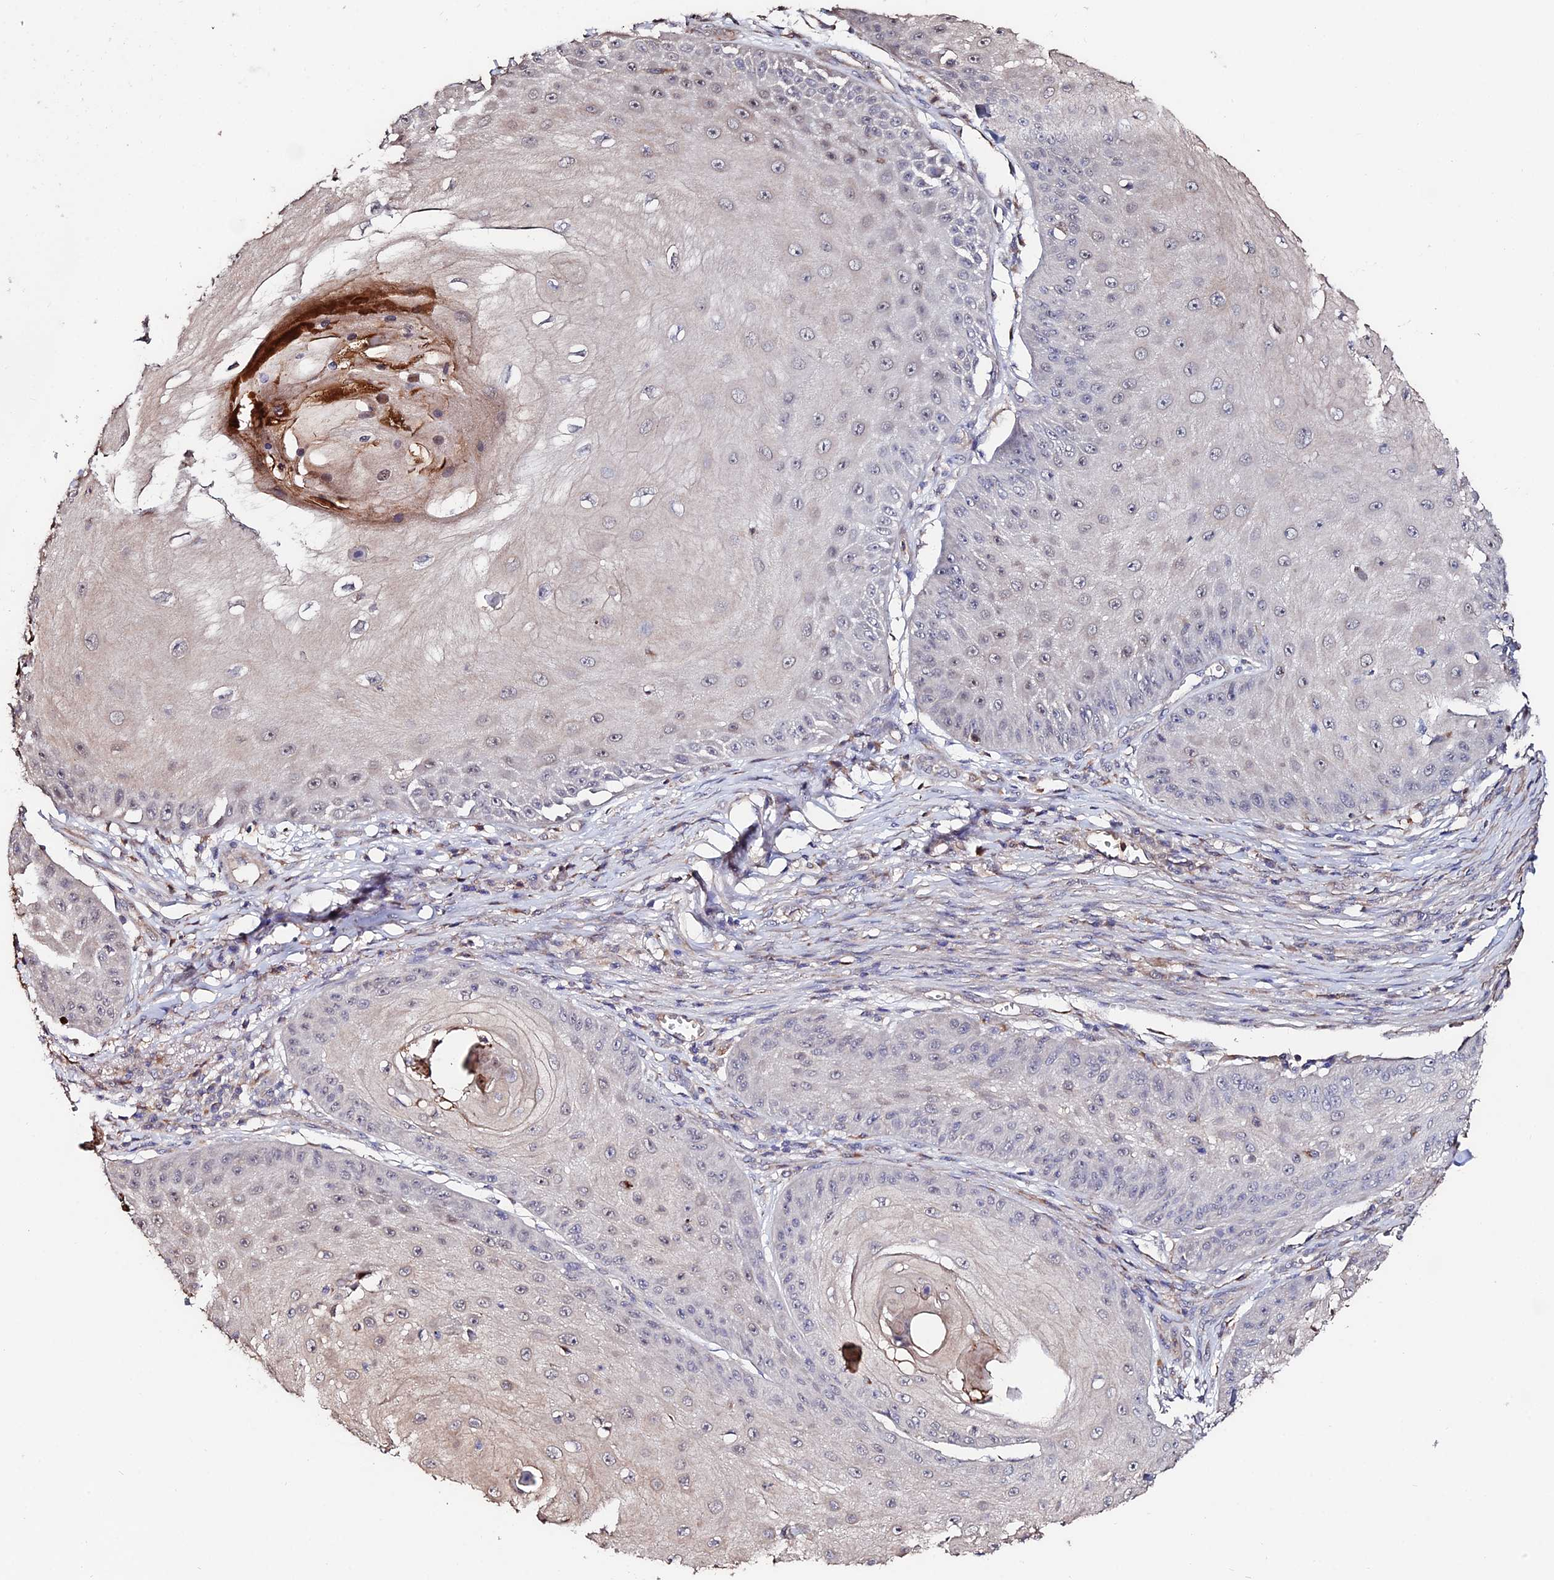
{"staining": {"intensity": "negative", "quantity": "none", "location": "none"}, "tissue": "skin cancer", "cell_type": "Tumor cells", "image_type": "cancer", "snomed": [{"axis": "morphology", "description": "Squamous cell carcinoma, NOS"}, {"axis": "topography", "description": "Skin"}], "caption": "The immunohistochemistry (IHC) histopathology image has no significant positivity in tumor cells of skin cancer (squamous cell carcinoma) tissue.", "gene": "ACTR5", "patient": {"sex": "male", "age": 70}}